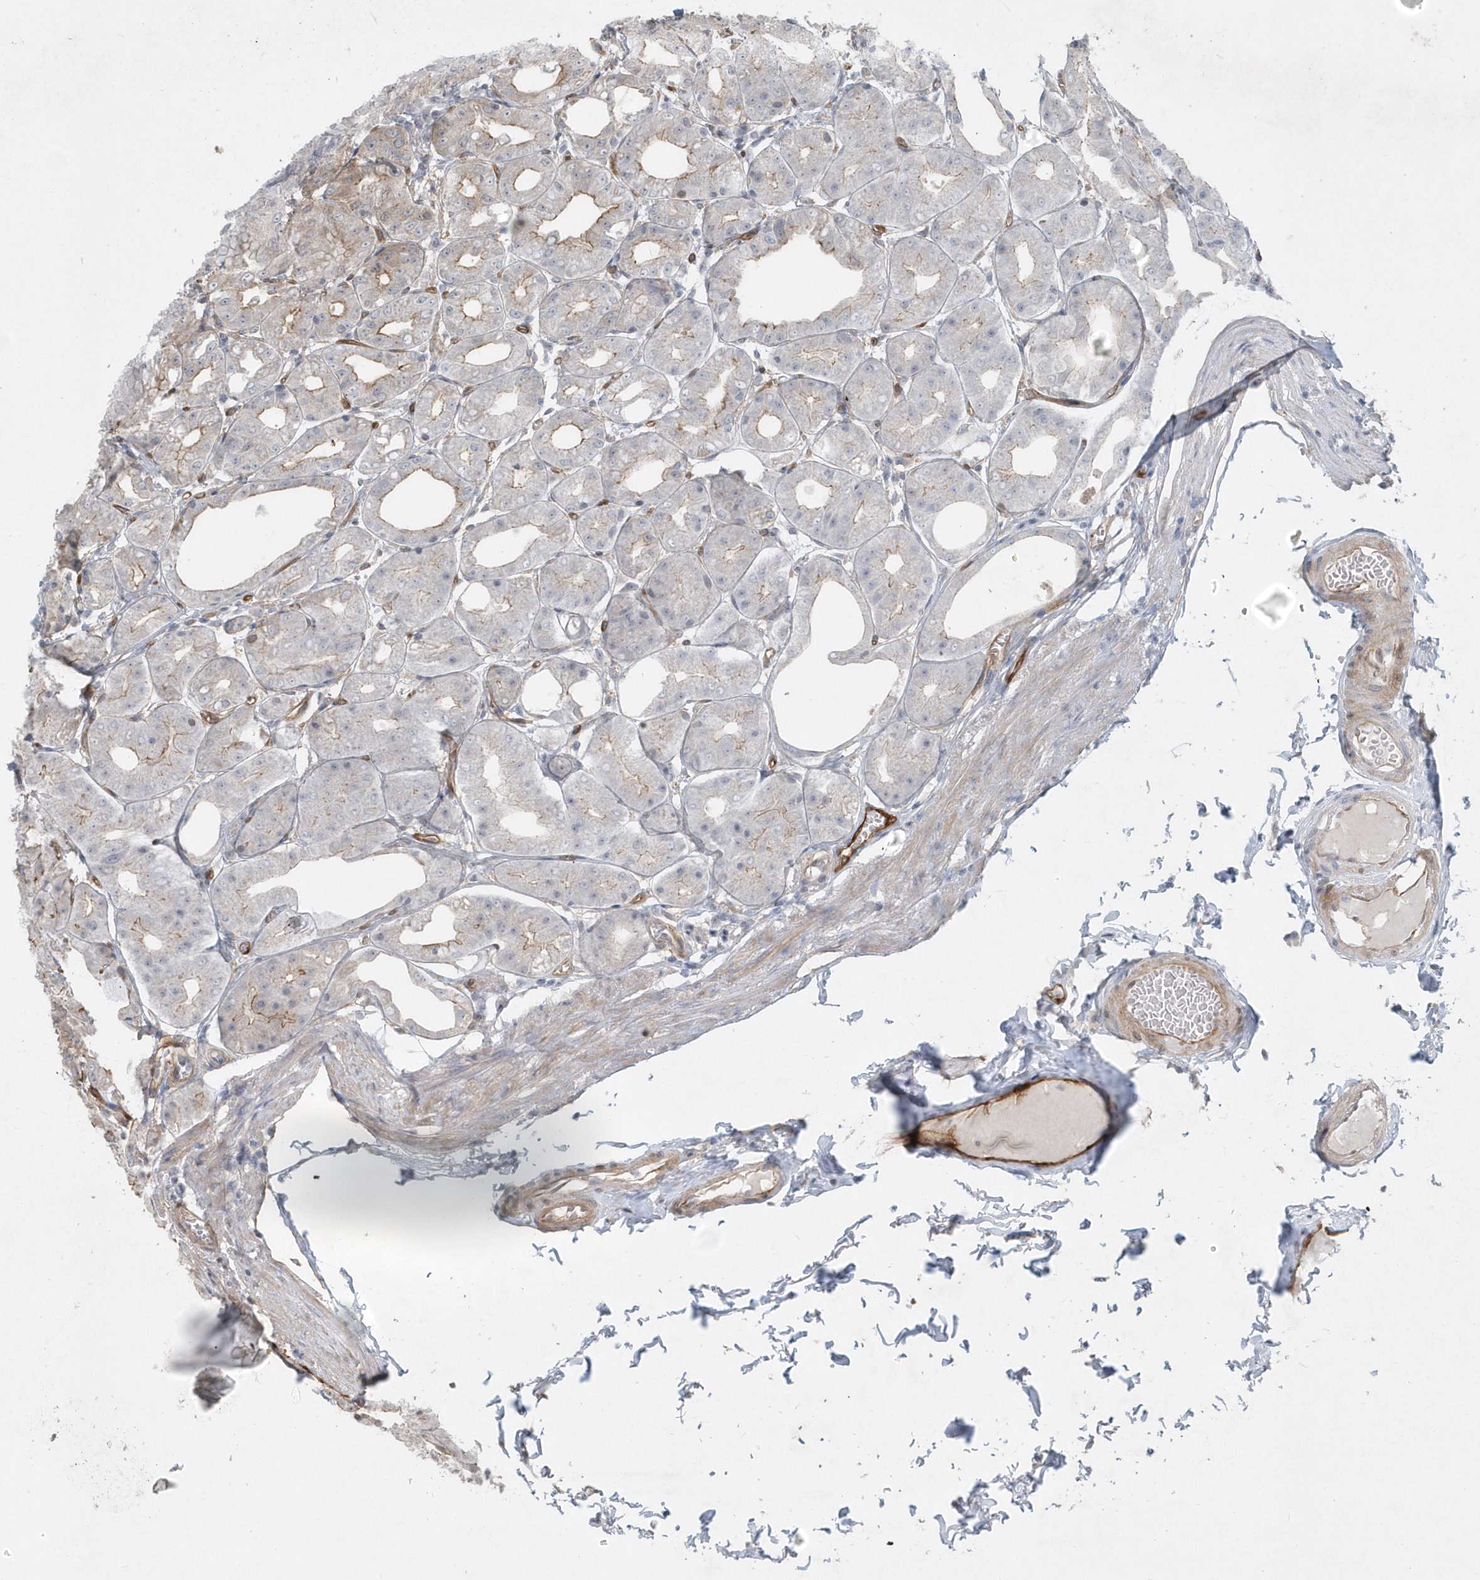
{"staining": {"intensity": "moderate", "quantity": "25%-75%", "location": "cytoplasmic/membranous"}, "tissue": "stomach", "cell_type": "Glandular cells", "image_type": "normal", "snomed": [{"axis": "morphology", "description": "Normal tissue, NOS"}, {"axis": "topography", "description": "Stomach, lower"}], "caption": "DAB (3,3'-diaminobenzidine) immunohistochemical staining of benign stomach shows moderate cytoplasmic/membranous protein positivity in approximately 25%-75% of glandular cells.", "gene": "RAI14", "patient": {"sex": "male", "age": 71}}